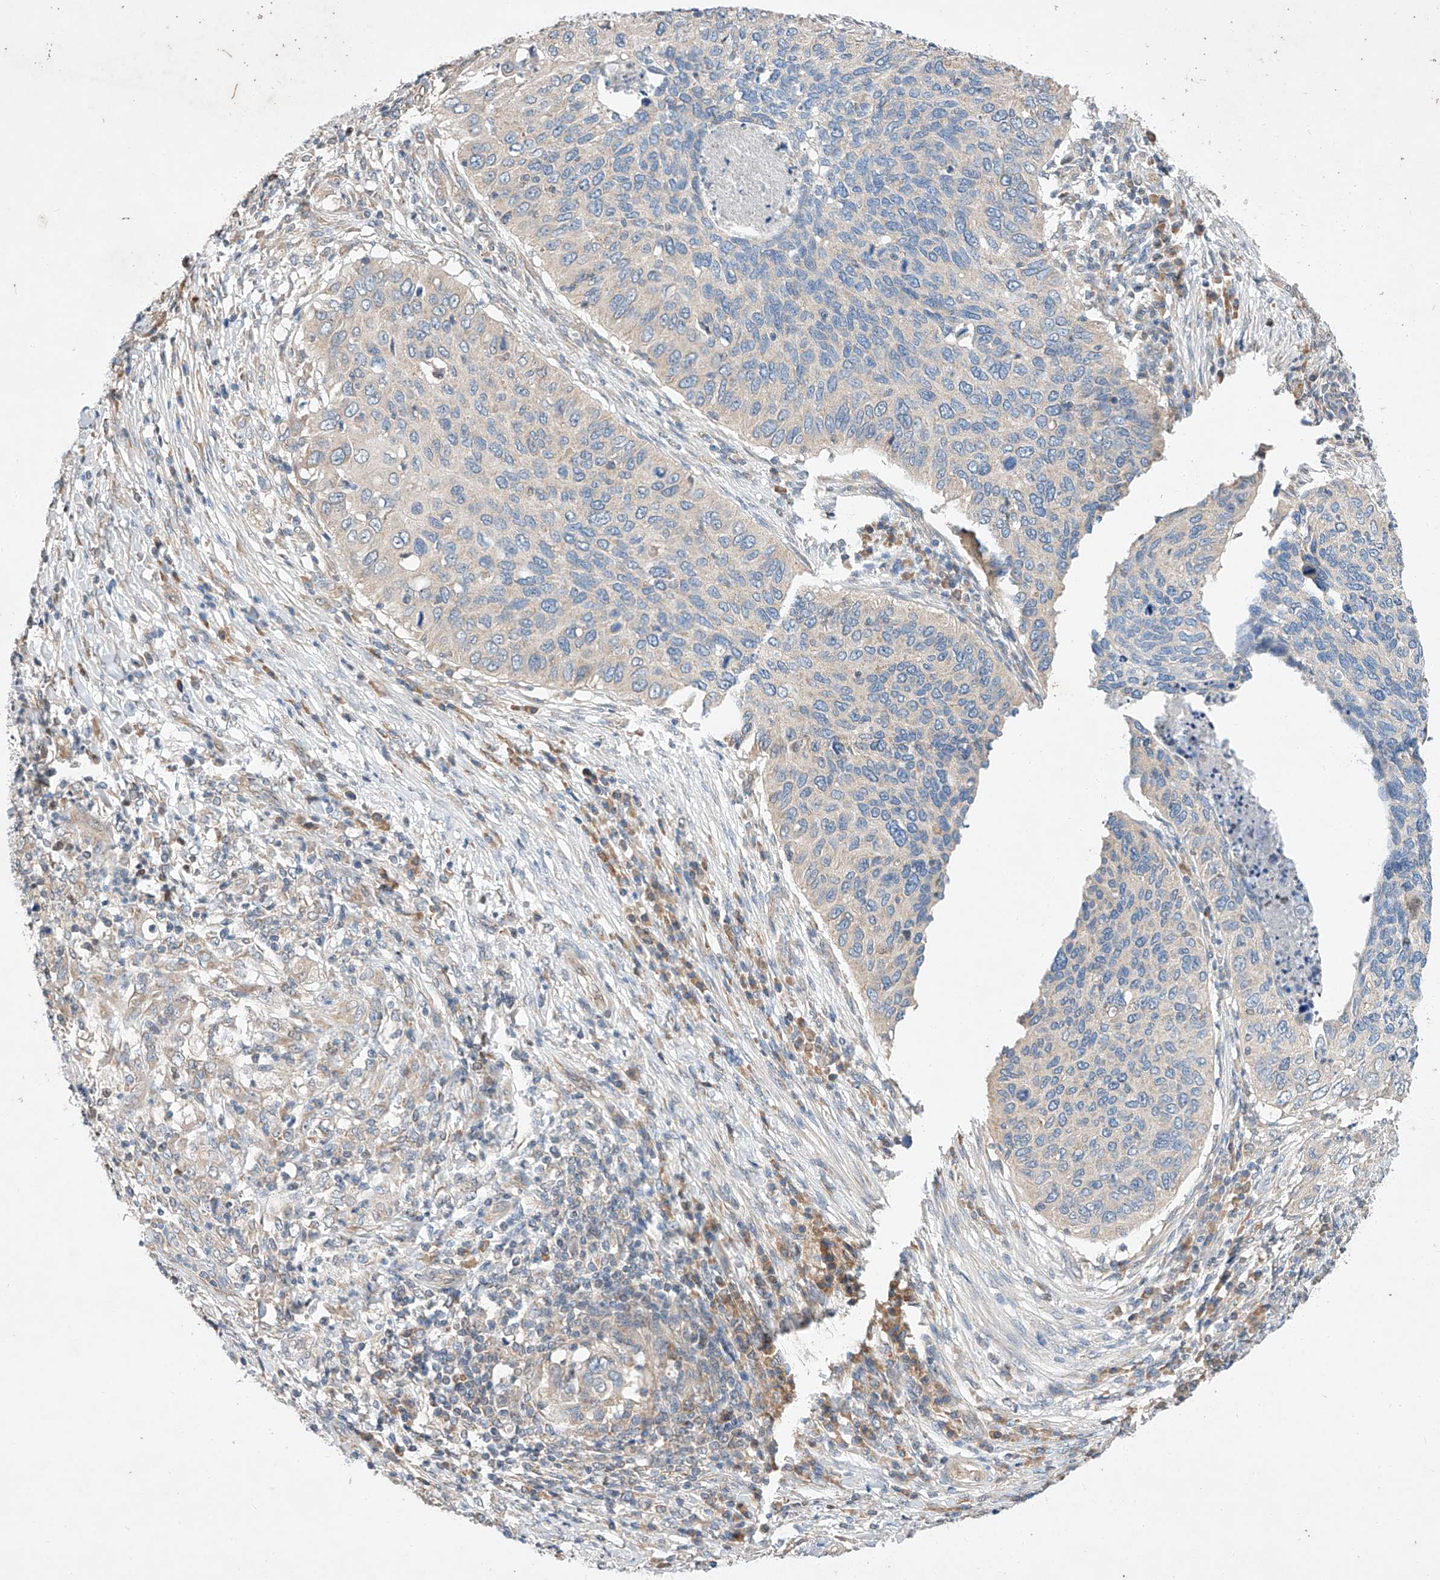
{"staining": {"intensity": "negative", "quantity": "none", "location": "none"}, "tissue": "cervical cancer", "cell_type": "Tumor cells", "image_type": "cancer", "snomed": [{"axis": "morphology", "description": "Squamous cell carcinoma, NOS"}, {"axis": "topography", "description": "Cervix"}], "caption": "IHC of human cervical squamous cell carcinoma reveals no positivity in tumor cells. The staining is performed using DAB brown chromogen with nuclei counter-stained in using hematoxylin.", "gene": "C6orf118", "patient": {"sex": "female", "age": 38}}